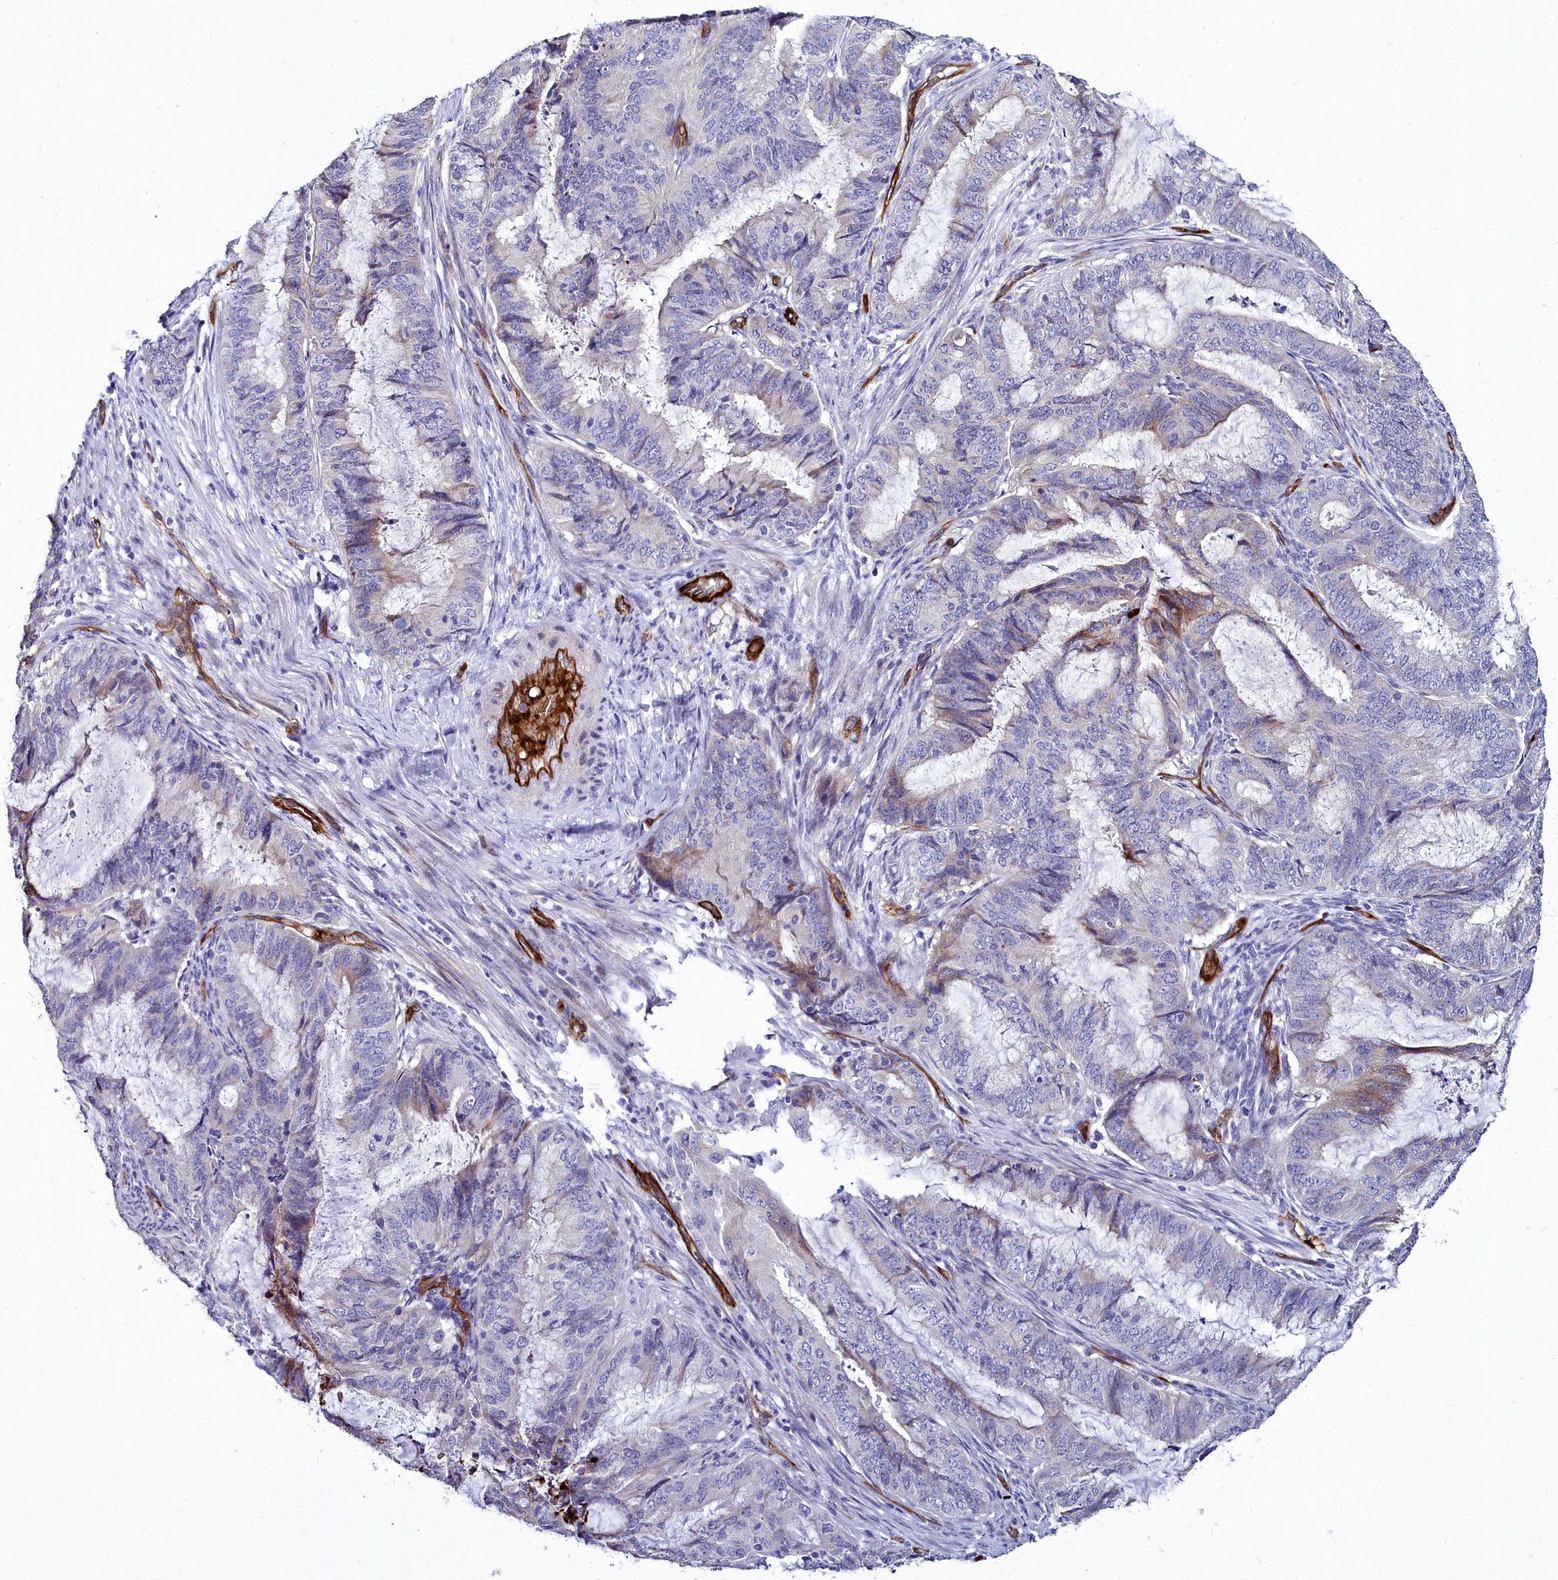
{"staining": {"intensity": "moderate", "quantity": "<25%", "location": "cytoplasmic/membranous"}, "tissue": "endometrial cancer", "cell_type": "Tumor cells", "image_type": "cancer", "snomed": [{"axis": "morphology", "description": "Adenocarcinoma, NOS"}, {"axis": "topography", "description": "Endometrium"}], "caption": "Protein expression analysis of adenocarcinoma (endometrial) displays moderate cytoplasmic/membranous expression in about <25% of tumor cells. (Stains: DAB (3,3'-diaminobenzidine) in brown, nuclei in blue, Microscopy: brightfield microscopy at high magnification).", "gene": "CYP4F11", "patient": {"sex": "female", "age": 51}}